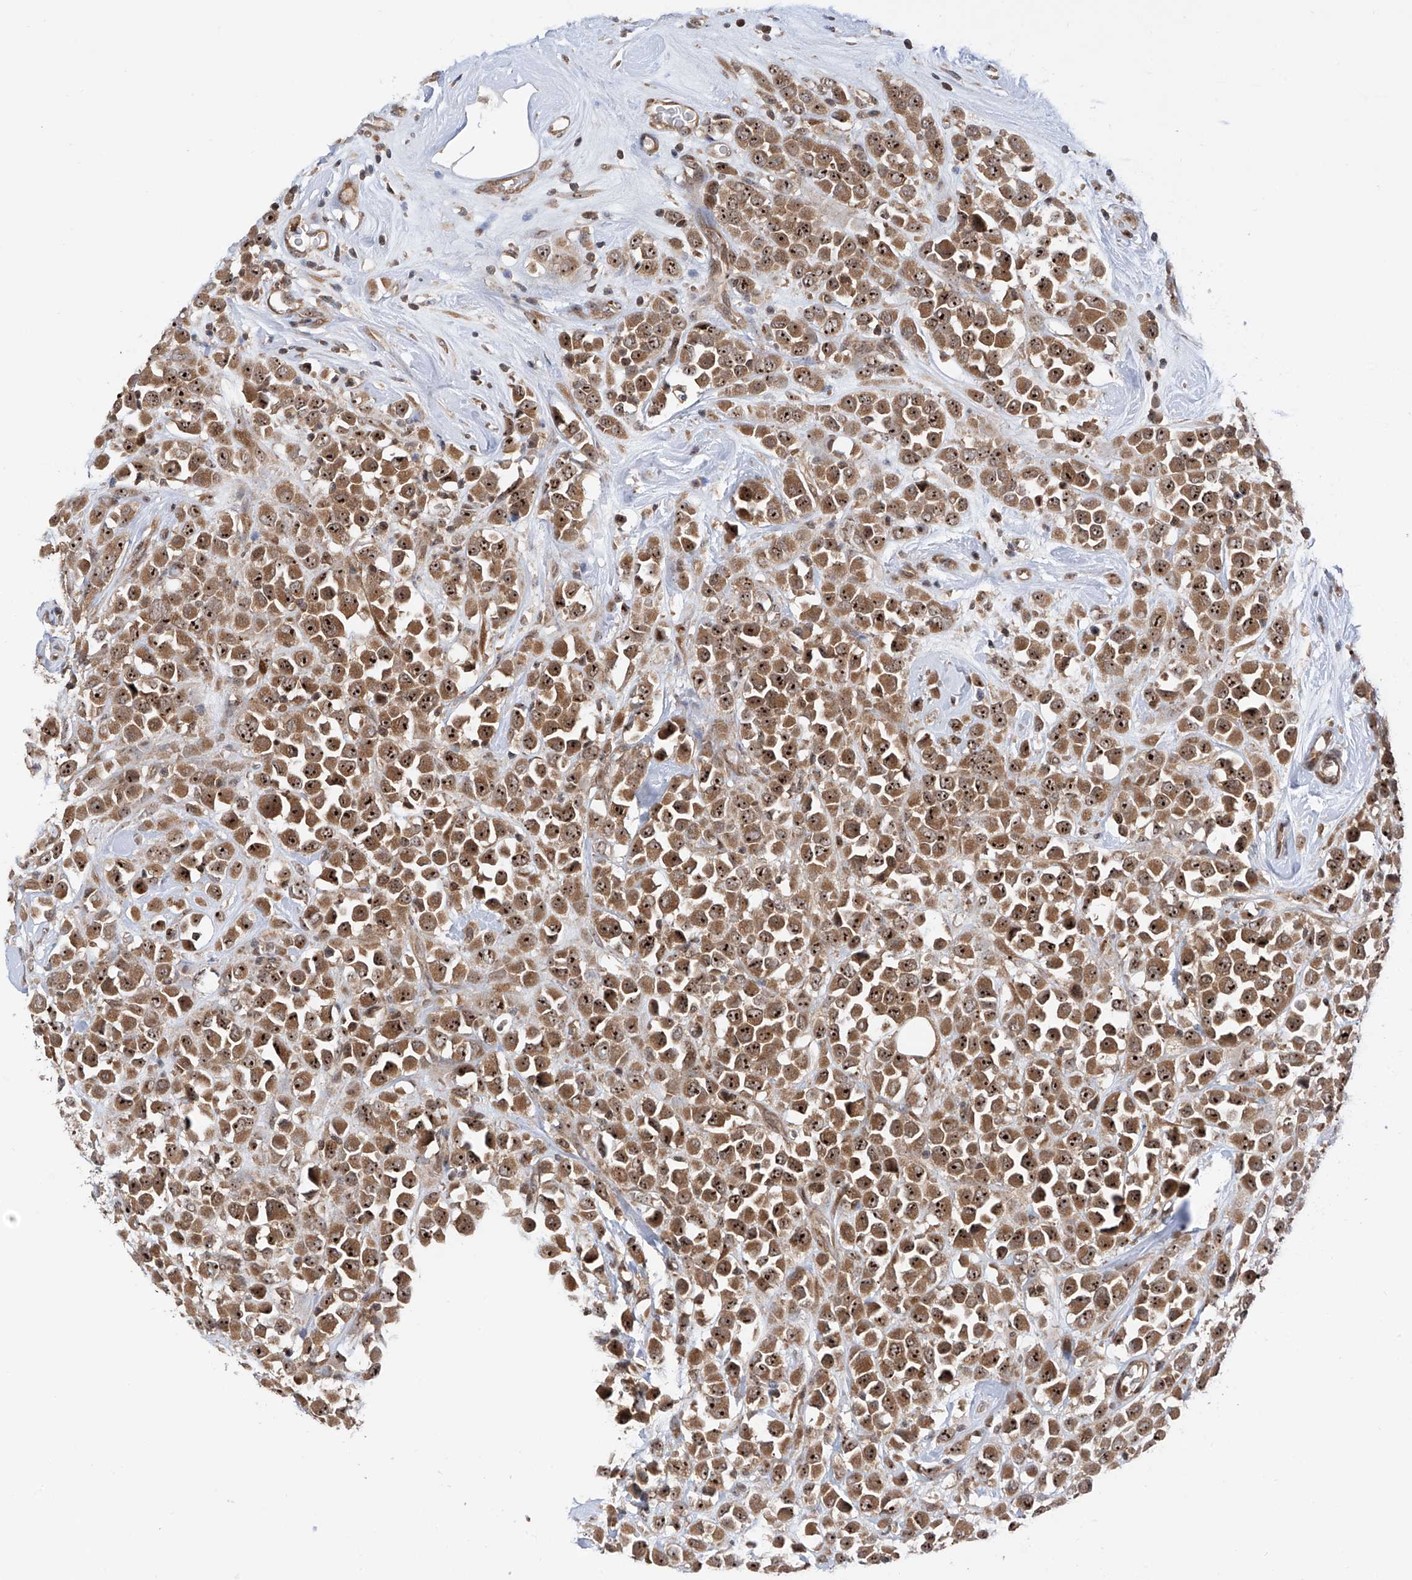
{"staining": {"intensity": "strong", "quantity": ">75%", "location": "cytoplasmic/membranous,nuclear"}, "tissue": "breast cancer", "cell_type": "Tumor cells", "image_type": "cancer", "snomed": [{"axis": "morphology", "description": "Duct carcinoma"}, {"axis": "topography", "description": "Breast"}], "caption": "A high-resolution micrograph shows immunohistochemistry (IHC) staining of breast cancer, which shows strong cytoplasmic/membranous and nuclear staining in about >75% of tumor cells.", "gene": "C1orf131", "patient": {"sex": "female", "age": 61}}